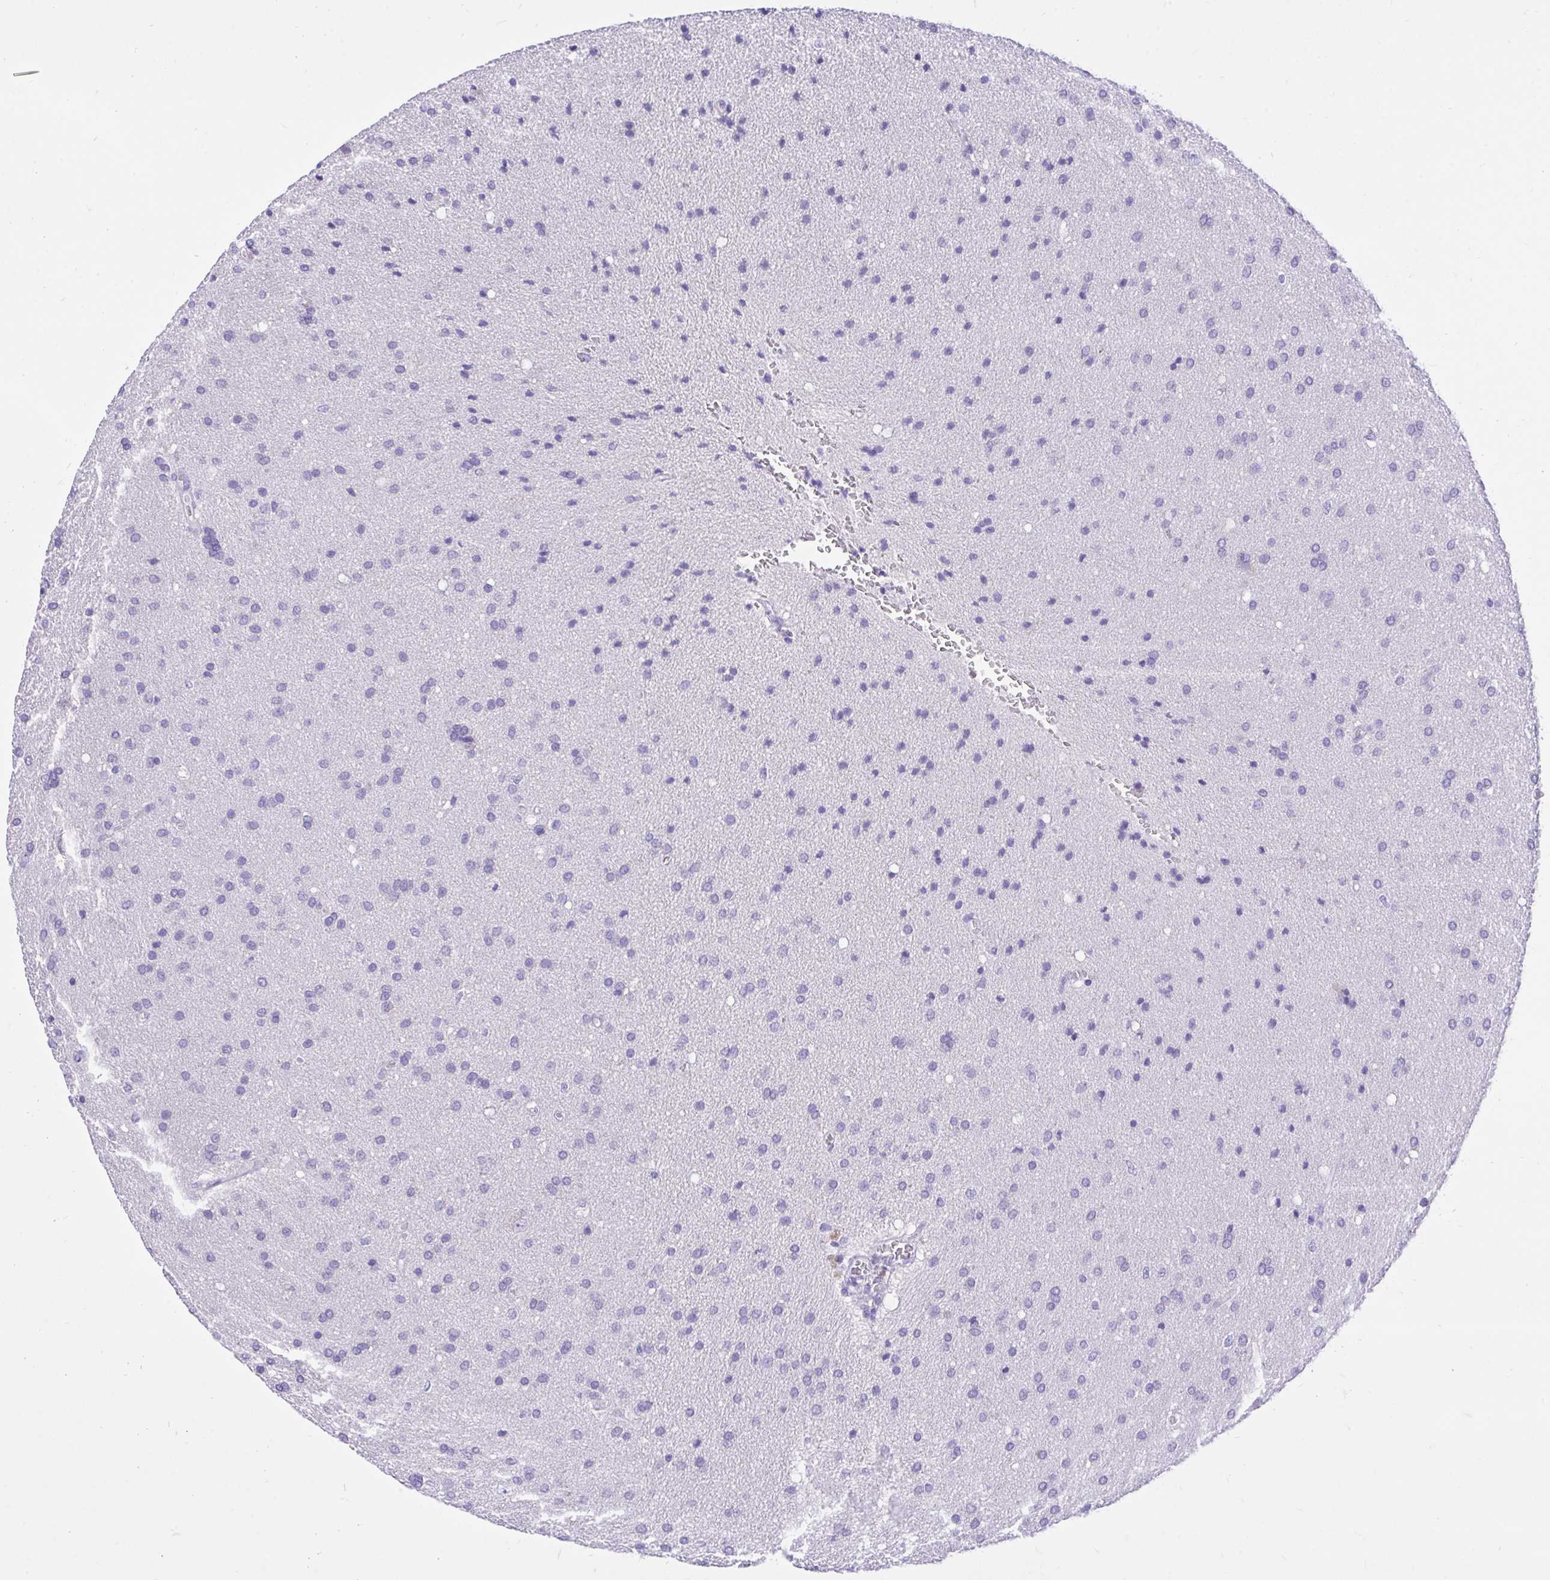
{"staining": {"intensity": "negative", "quantity": "none", "location": "none"}, "tissue": "glioma", "cell_type": "Tumor cells", "image_type": "cancer", "snomed": [{"axis": "morphology", "description": "Glioma, malignant, Low grade"}, {"axis": "topography", "description": "Brain"}], "caption": "An immunohistochemistry histopathology image of glioma is shown. There is no staining in tumor cells of glioma. (Immunohistochemistry, brightfield microscopy, high magnification).", "gene": "MON1A", "patient": {"sex": "female", "age": 54}}